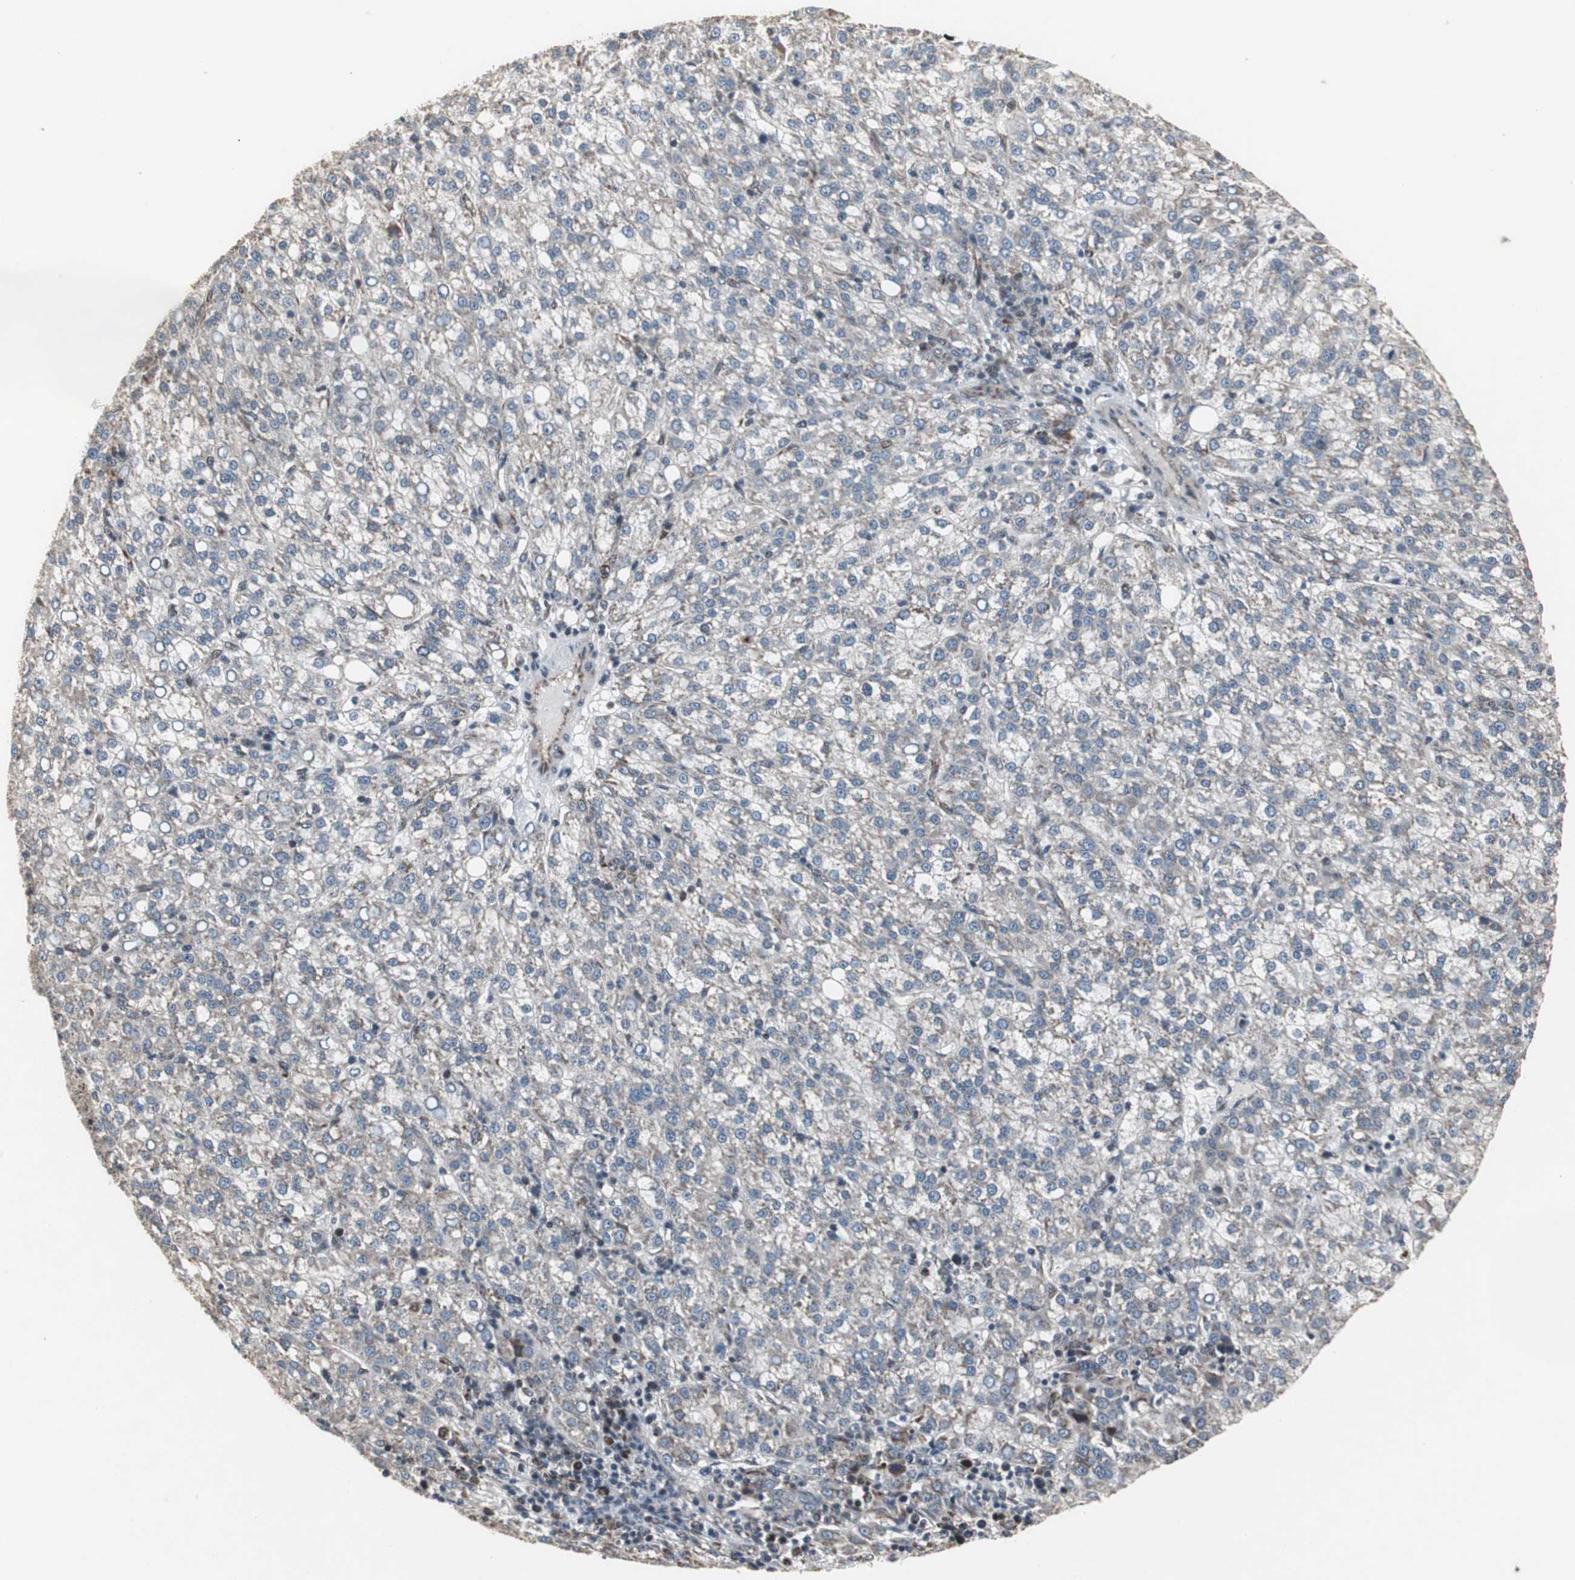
{"staining": {"intensity": "moderate", "quantity": "25%-75%", "location": "cytoplasmic/membranous"}, "tissue": "liver cancer", "cell_type": "Tumor cells", "image_type": "cancer", "snomed": [{"axis": "morphology", "description": "Carcinoma, Hepatocellular, NOS"}, {"axis": "topography", "description": "Liver"}], "caption": "The image demonstrates staining of liver cancer (hepatocellular carcinoma), revealing moderate cytoplasmic/membranous protein expression (brown color) within tumor cells.", "gene": "MRPL40", "patient": {"sex": "female", "age": 58}}